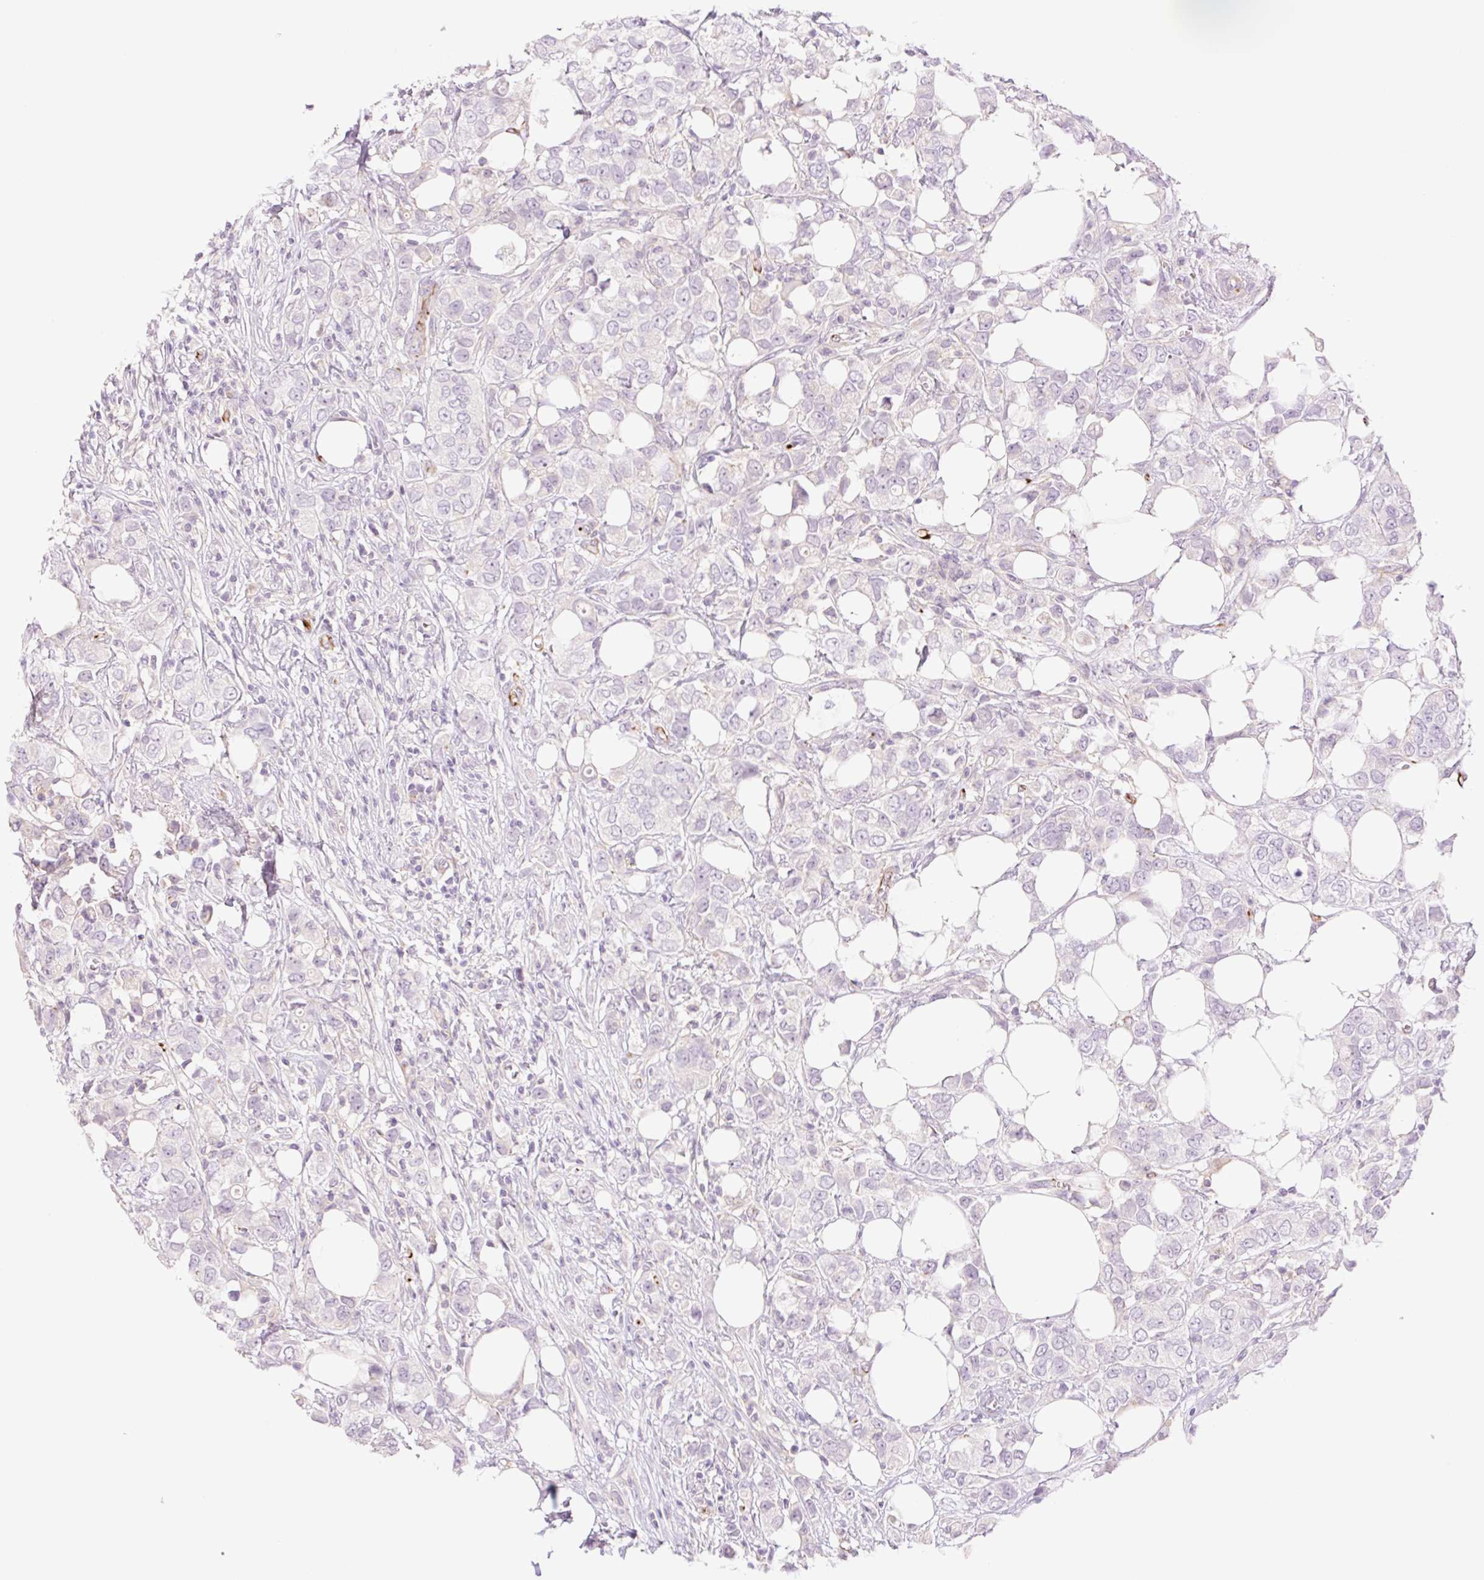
{"staining": {"intensity": "negative", "quantity": "none", "location": "none"}, "tissue": "breast cancer", "cell_type": "Tumor cells", "image_type": "cancer", "snomed": [{"axis": "morphology", "description": "Lobular carcinoma"}, {"axis": "topography", "description": "Breast"}], "caption": "High magnification brightfield microscopy of lobular carcinoma (breast) stained with DAB (brown) and counterstained with hematoxylin (blue): tumor cells show no significant staining.", "gene": "ZFYVE21", "patient": {"sex": "female", "age": 91}}